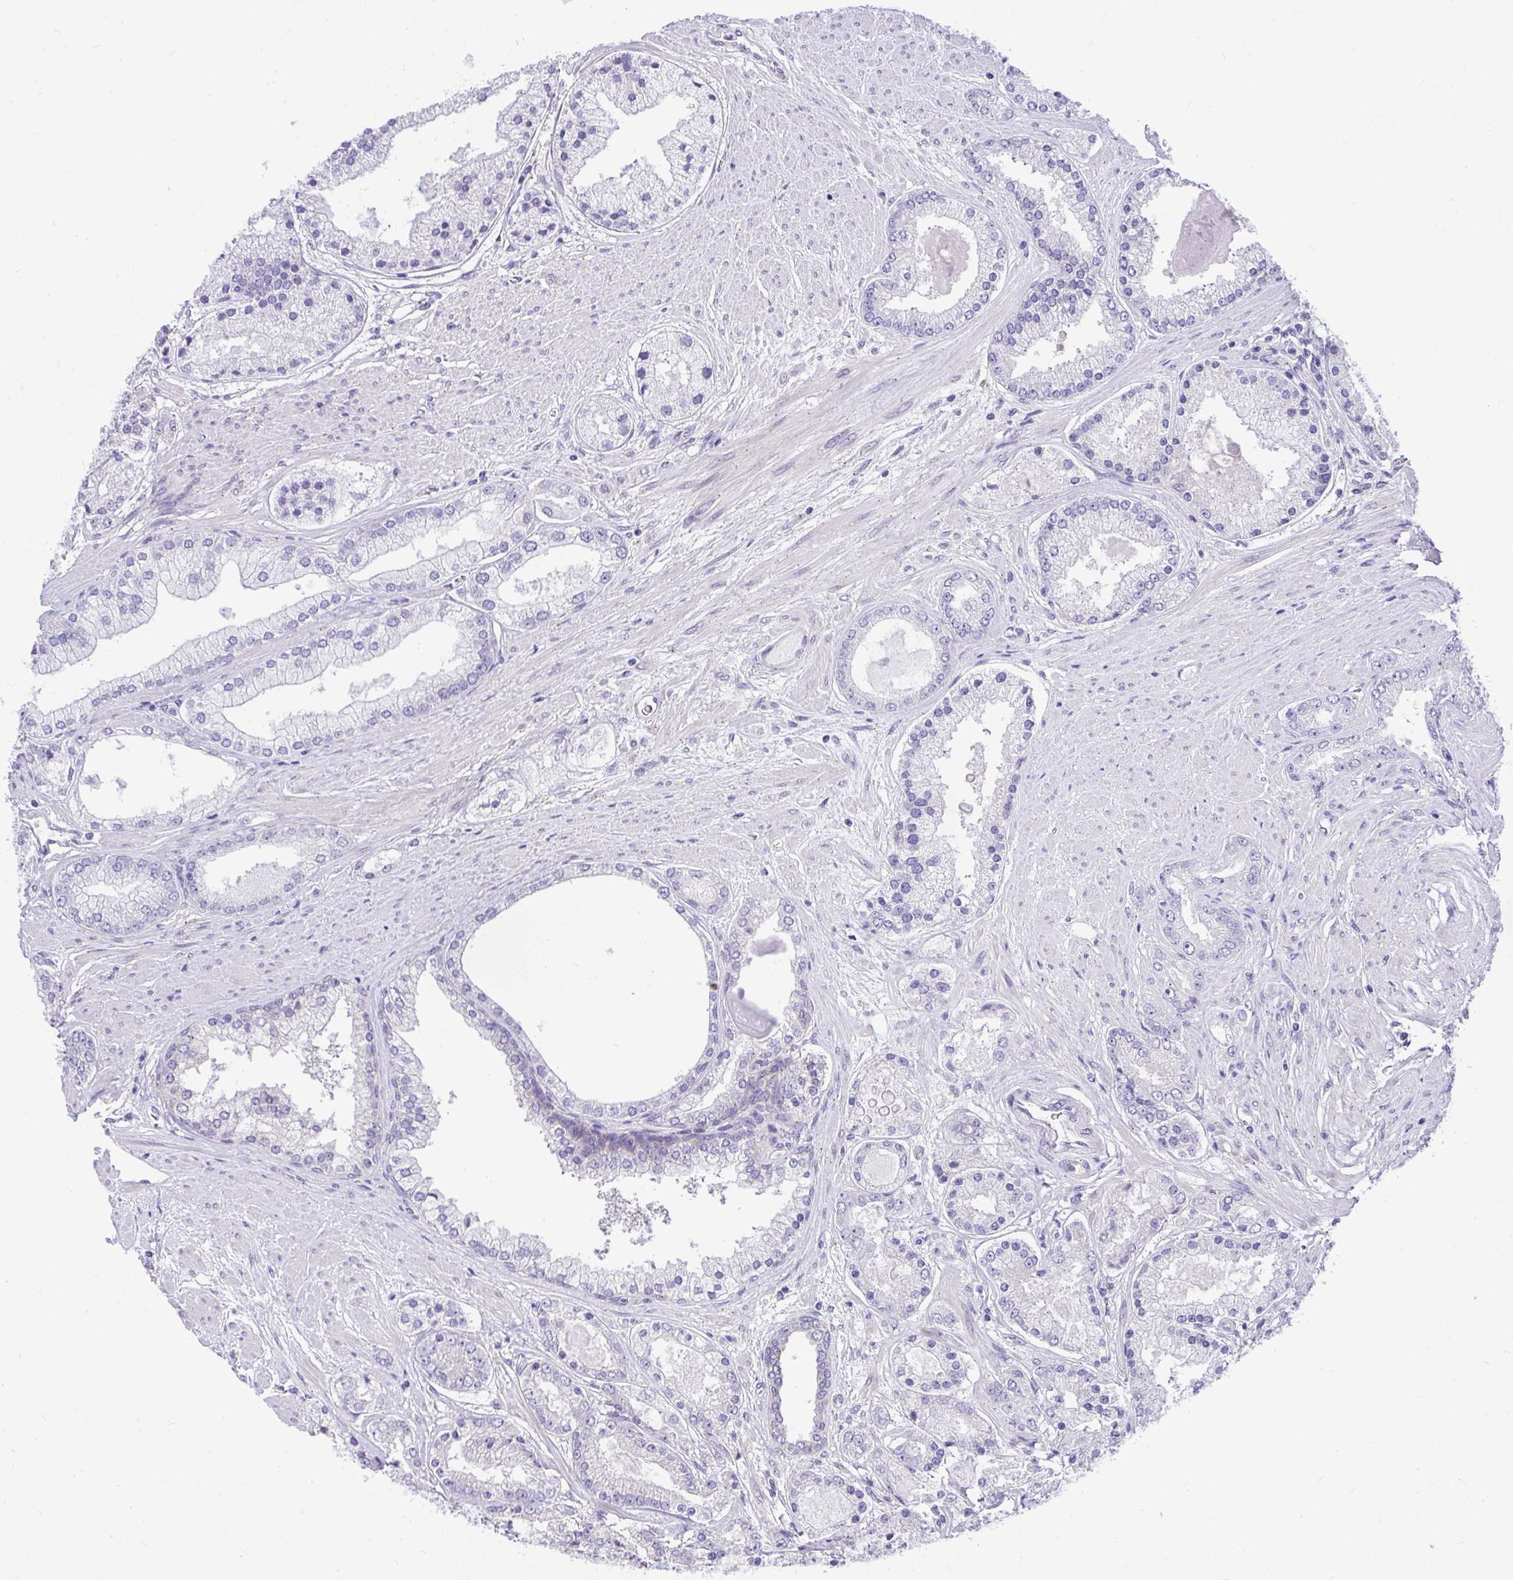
{"staining": {"intensity": "negative", "quantity": "none", "location": "none"}, "tissue": "prostate cancer", "cell_type": "Tumor cells", "image_type": "cancer", "snomed": [{"axis": "morphology", "description": "Adenocarcinoma, High grade"}, {"axis": "topography", "description": "Prostate"}], "caption": "High power microscopy histopathology image of an immunohistochemistry micrograph of high-grade adenocarcinoma (prostate), revealing no significant expression in tumor cells.", "gene": "CEACAM18", "patient": {"sex": "male", "age": 67}}